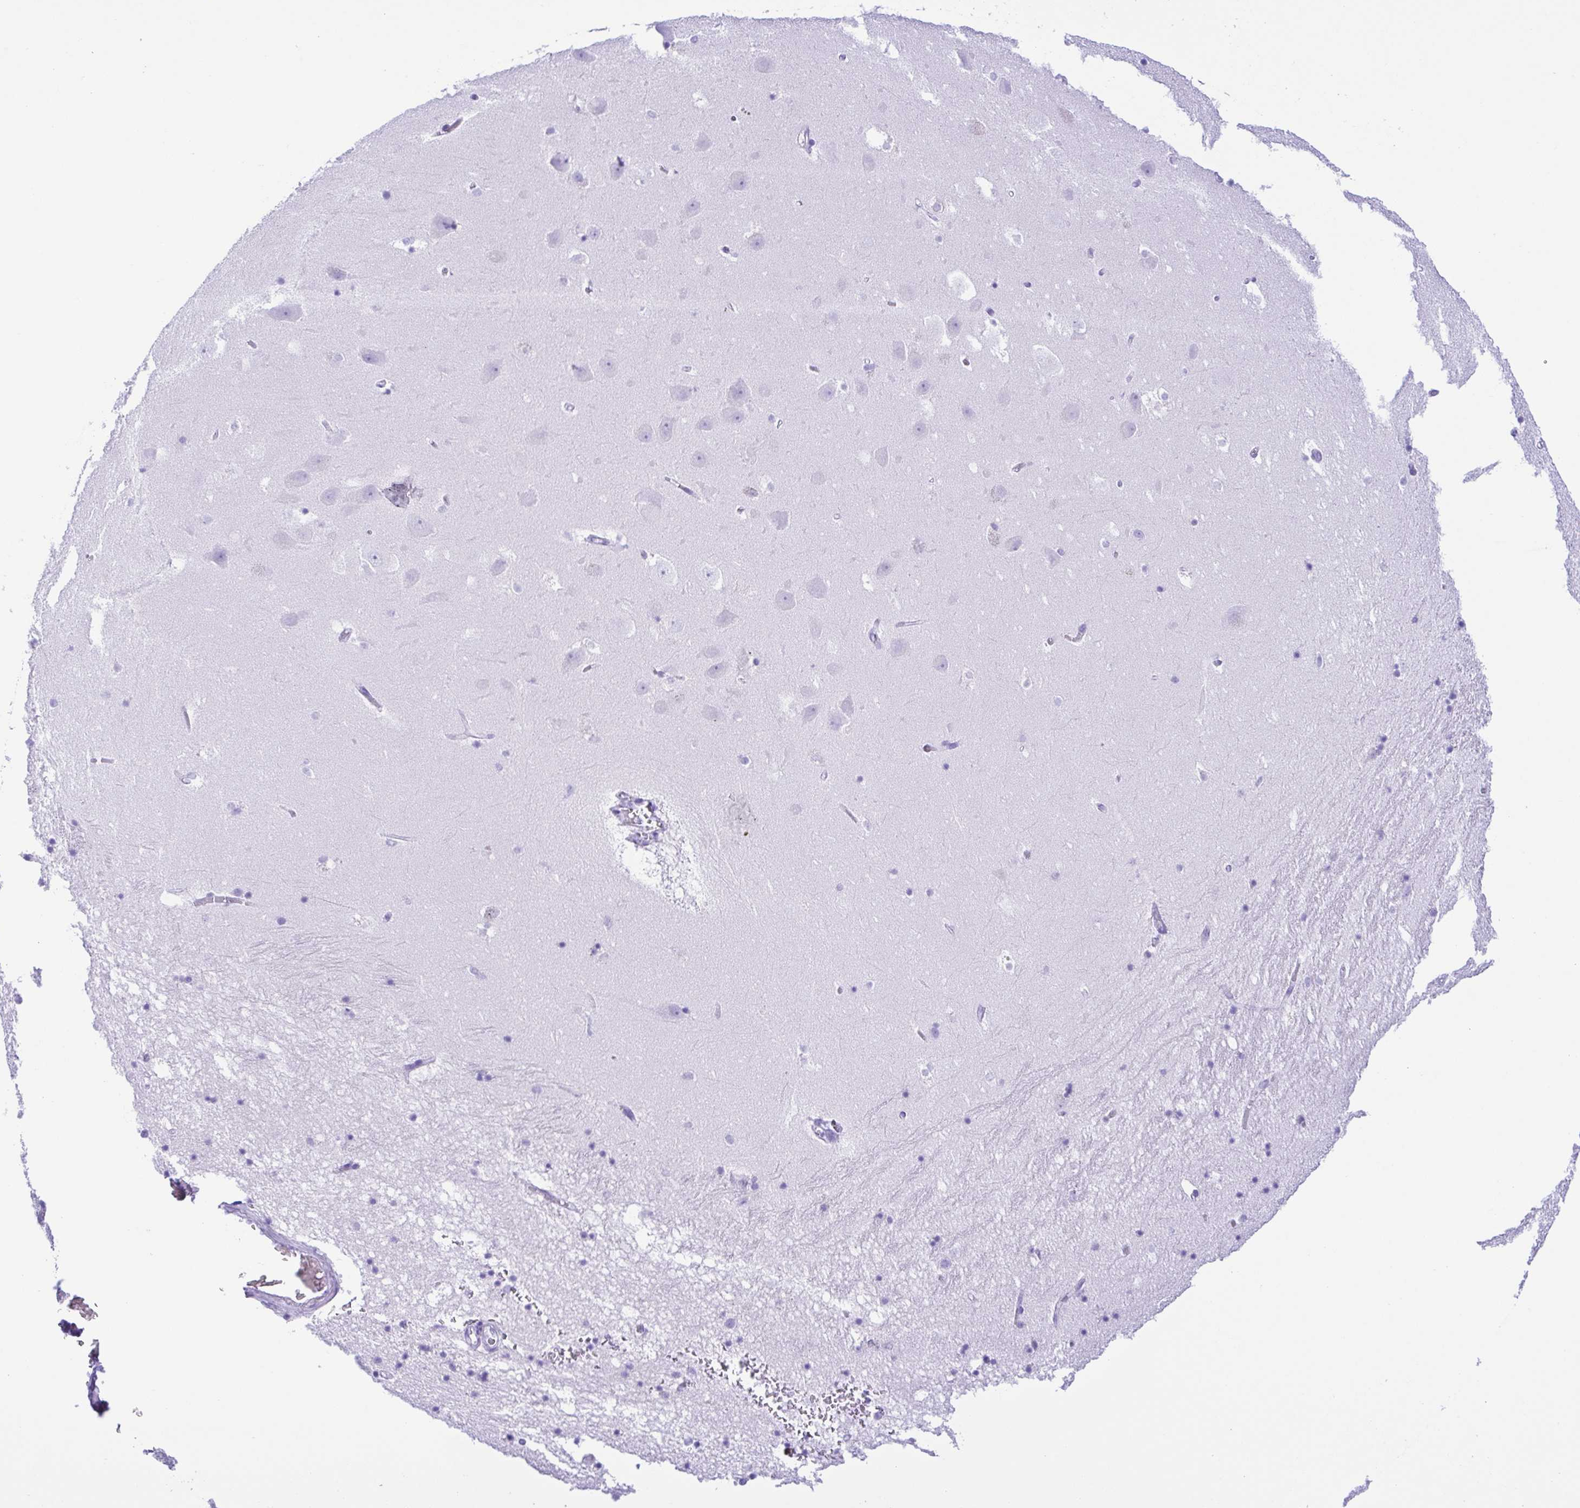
{"staining": {"intensity": "negative", "quantity": "none", "location": "none"}, "tissue": "hippocampus", "cell_type": "Glial cells", "image_type": "normal", "snomed": [{"axis": "morphology", "description": "Normal tissue, NOS"}, {"axis": "topography", "description": "Hippocampus"}], "caption": "The photomicrograph demonstrates no significant positivity in glial cells of hippocampus.", "gene": "ERP27", "patient": {"sex": "male", "age": 58}}